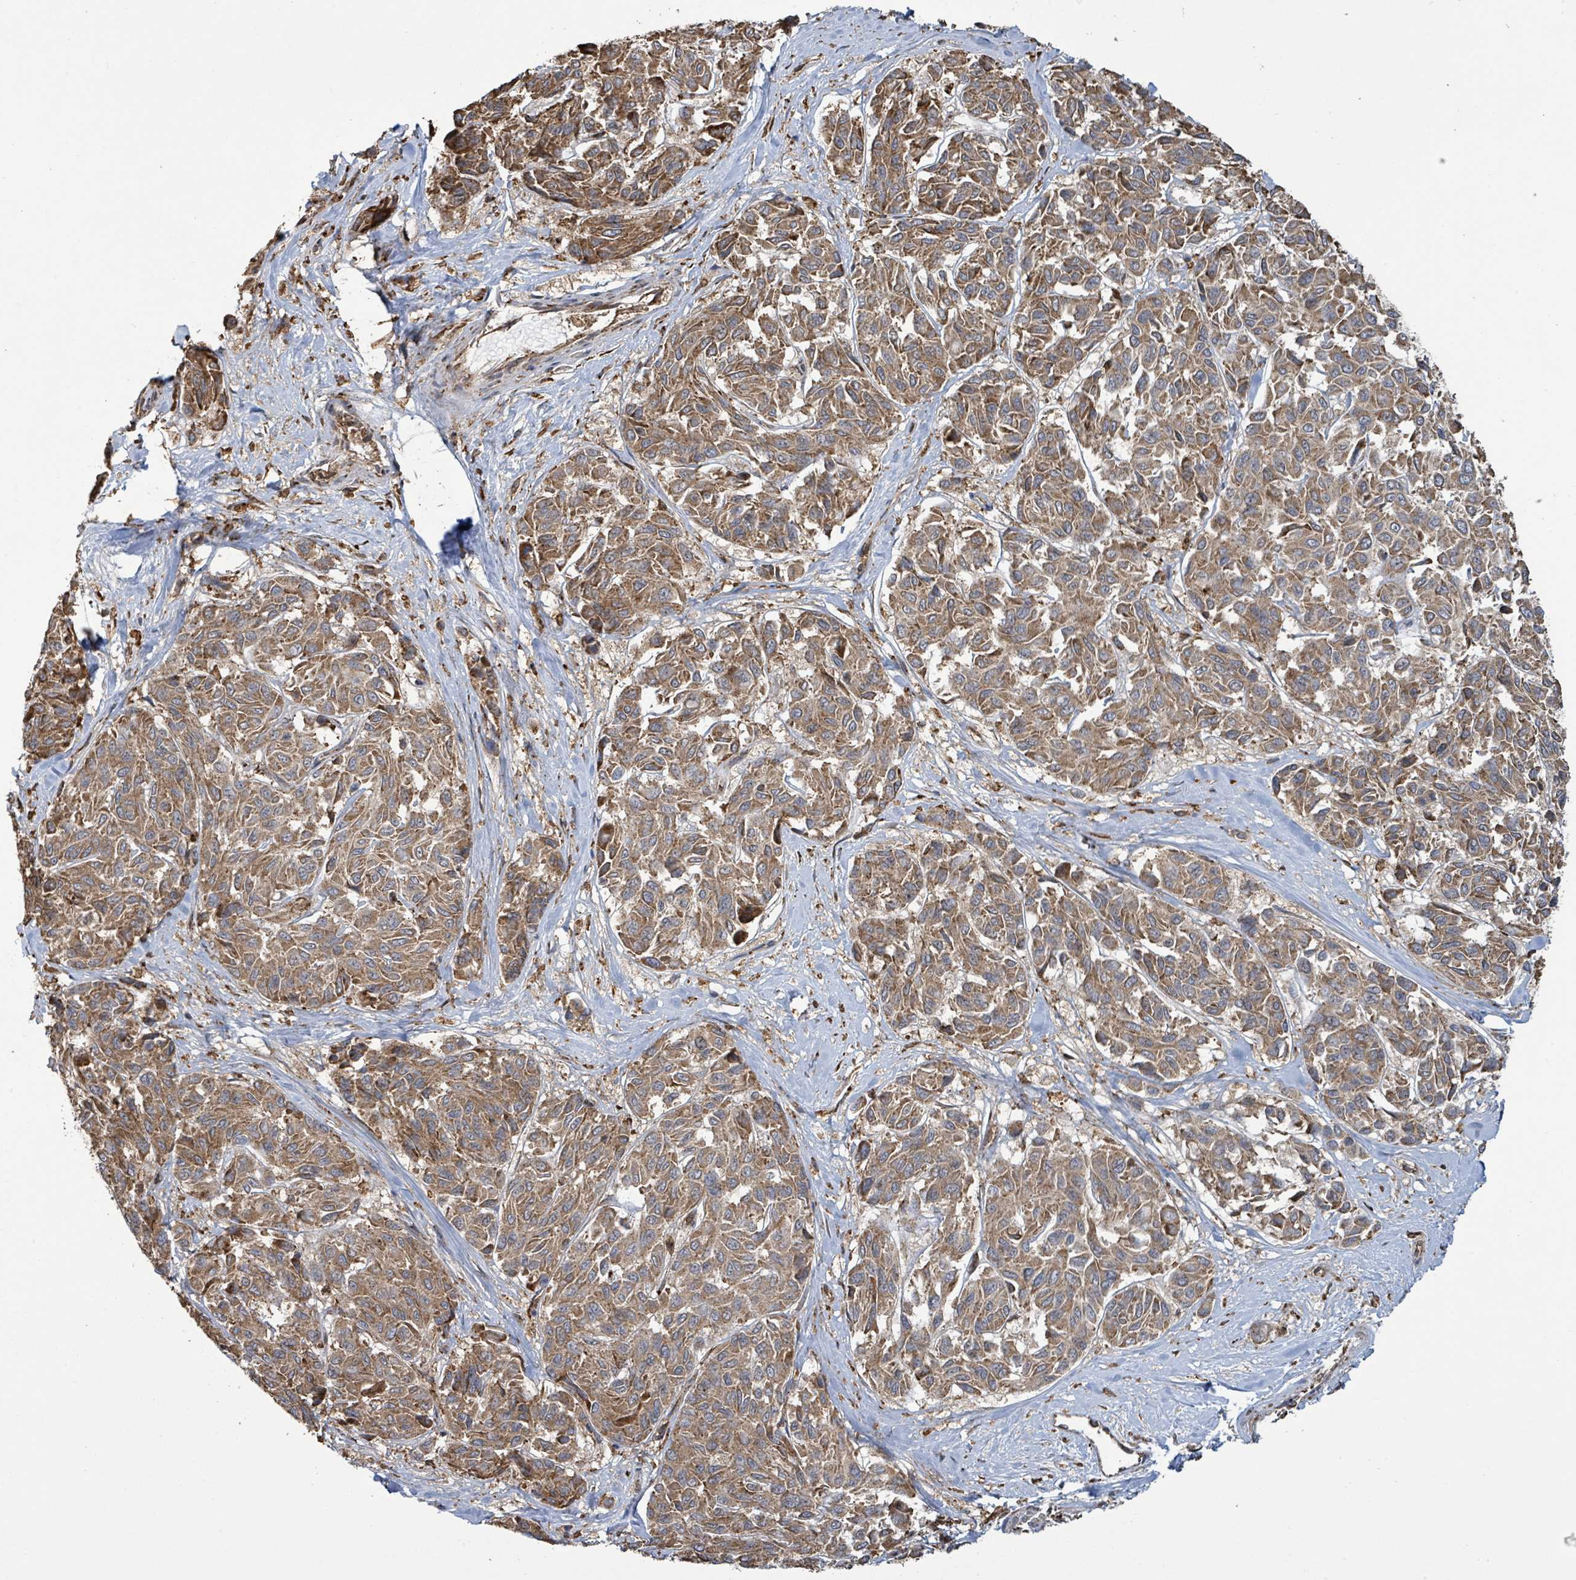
{"staining": {"intensity": "moderate", "quantity": ">75%", "location": "cytoplasmic/membranous"}, "tissue": "melanoma", "cell_type": "Tumor cells", "image_type": "cancer", "snomed": [{"axis": "morphology", "description": "Malignant melanoma, NOS"}, {"axis": "topography", "description": "Skin"}], "caption": "Malignant melanoma was stained to show a protein in brown. There is medium levels of moderate cytoplasmic/membranous staining in about >75% of tumor cells.", "gene": "ARPIN", "patient": {"sex": "female", "age": 66}}